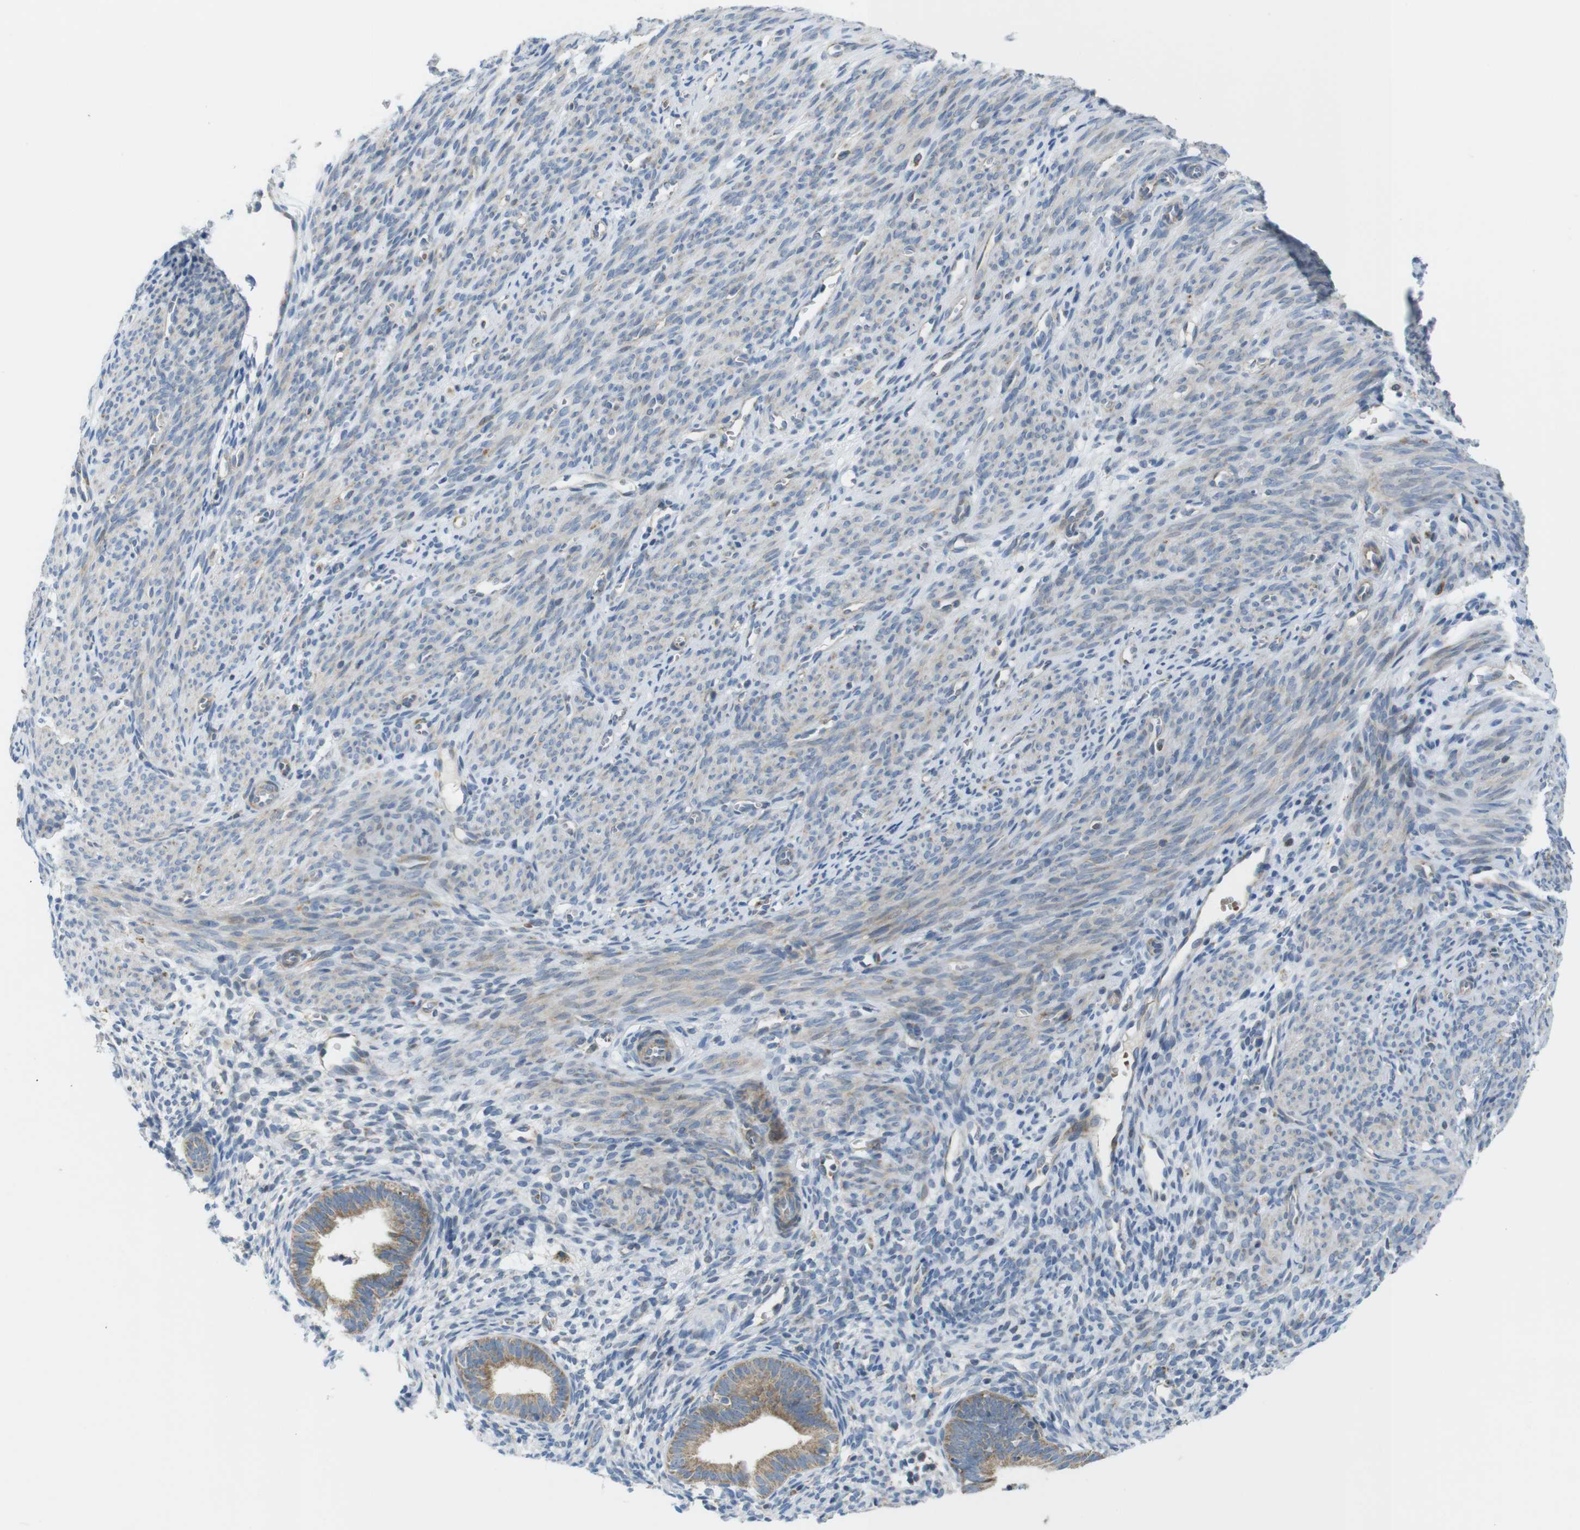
{"staining": {"intensity": "negative", "quantity": "none", "location": "none"}, "tissue": "endometrium", "cell_type": "Cells in endometrial stroma", "image_type": "normal", "snomed": [{"axis": "morphology", "description": "Normal tissue, NOS"}, {"axis": "morphology", "description": "Adenocarcinoma, NOS"}, {"axis": "topography", "description": "Endometrium"}, {"axis": "topography", "description": "Ovary"}], "caption": "IHC of unremarkable human endometrium demonstrates no expression in cells in endometrial stroma.", "gene": "MARCHF1", "patient": {"sex": "female", "age": 68}}